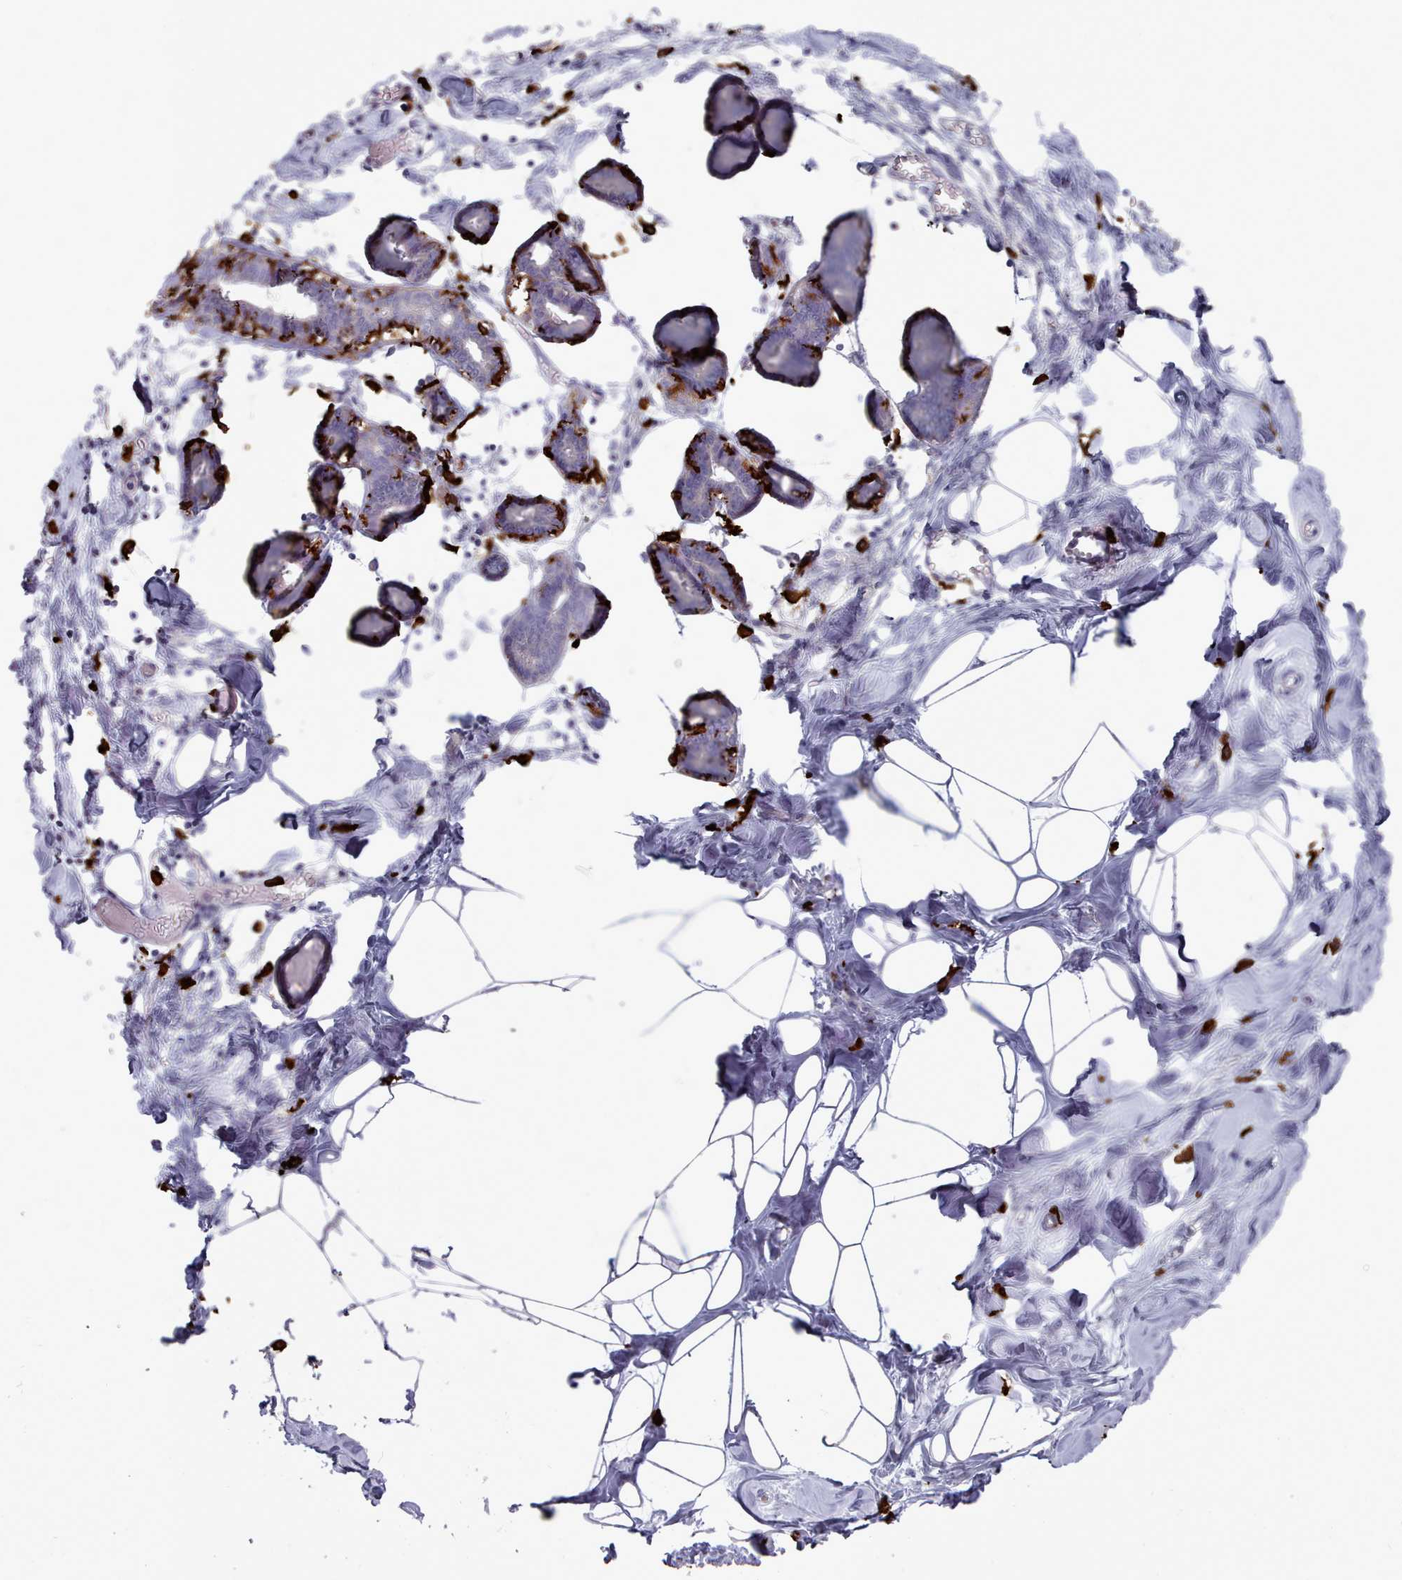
{"staining": {"intensity": "negative", "quantity": "none", "location": "none"}, "tissue": "breast", "cell_type": "Adipocytes", "image_type": "normal", "snomed": [{"axis": "morphology", "description": "Normal tissue, NOS"}, {"axis": "topography", "description": "Breast"}], "caption": "Immunohistochemistry (IHC) of unremarkable human breast displays no expression in adipocytes.", "gene": "AIF1", "patient": {"sex": "female", "age": 27}}